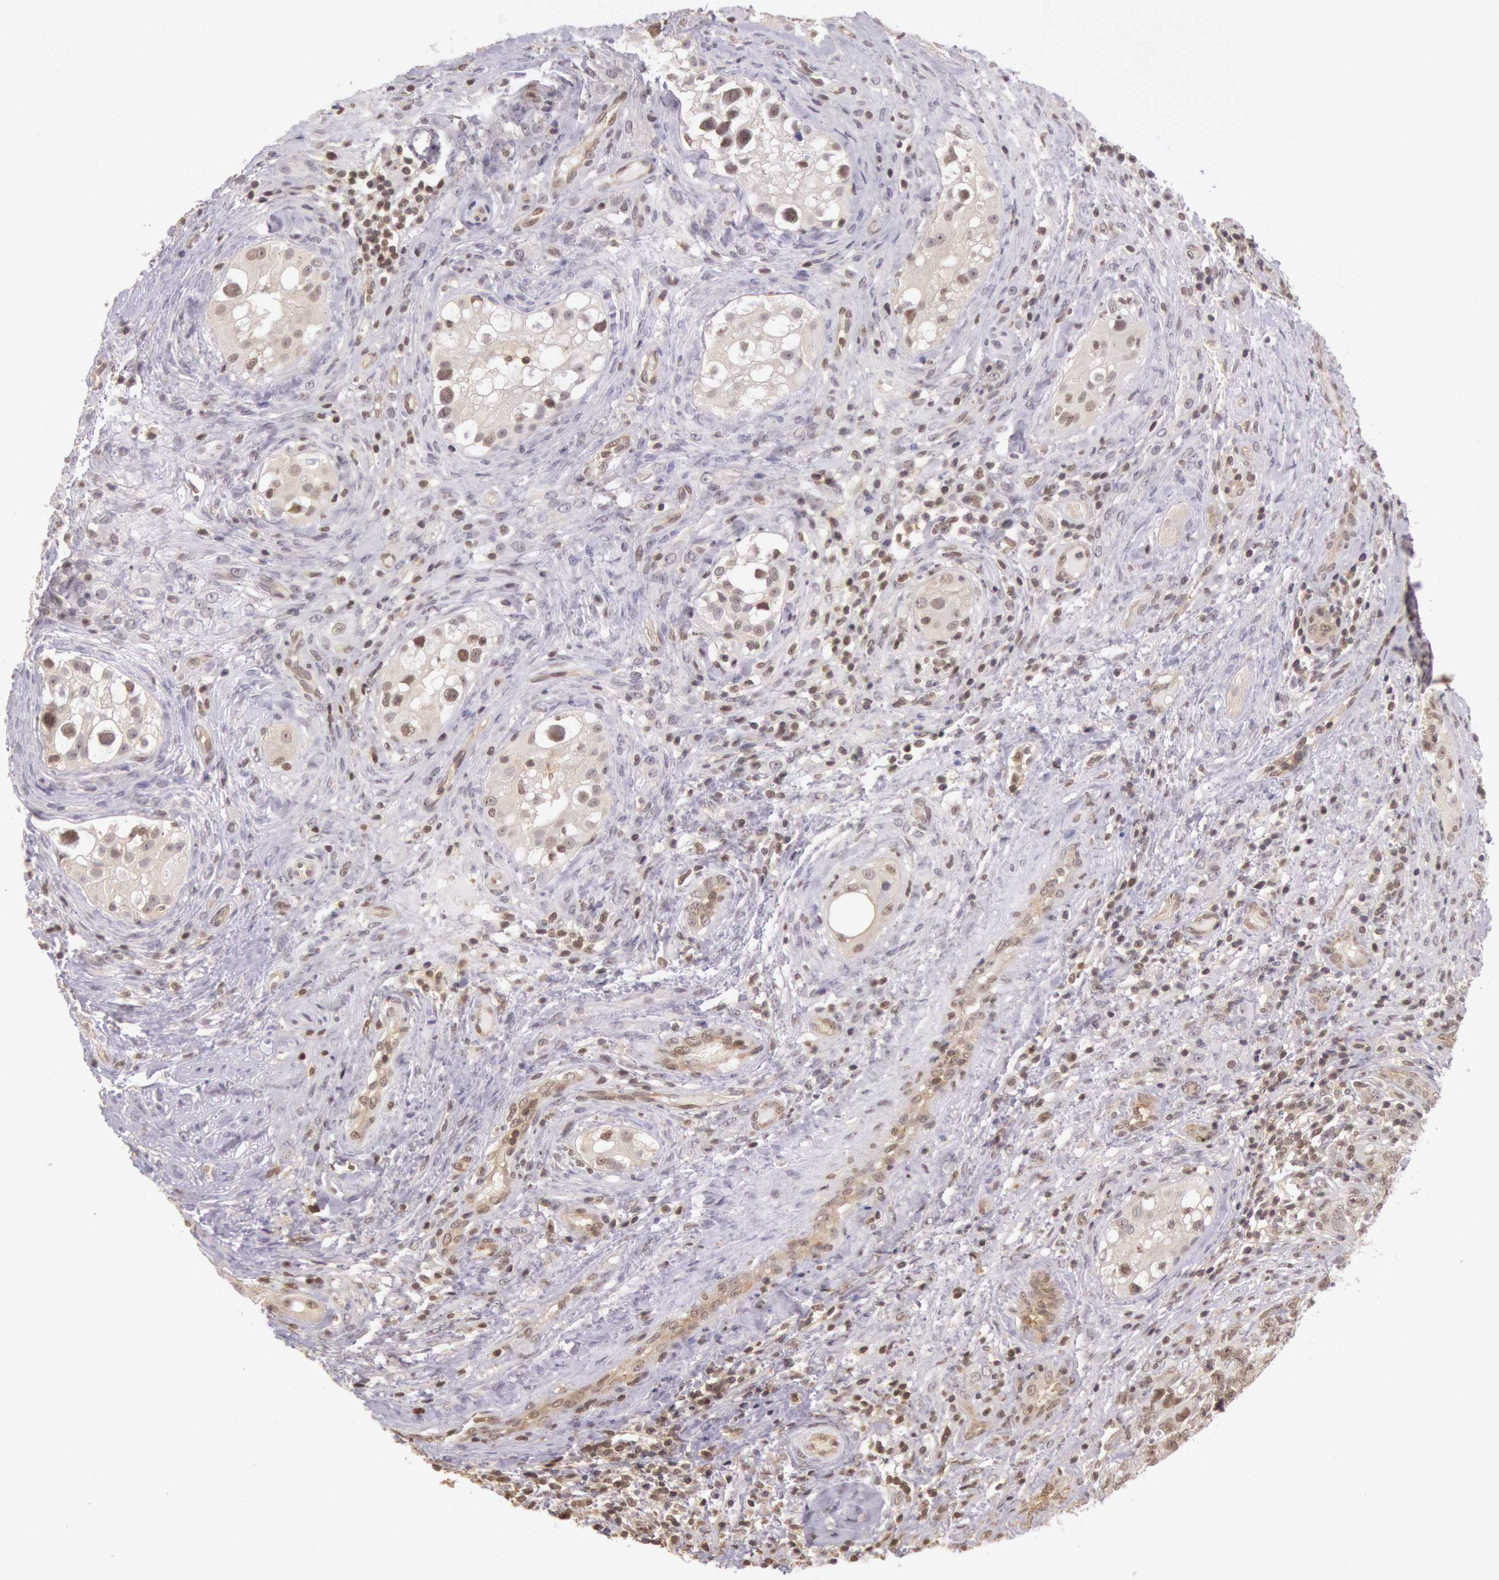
{"staining": {"intensity": "moderate", "quantity": ">75%", "location": "nuclear"}, "tissue": "testis cancer", "cell_type": "Tumor cells", "image_type": "cancer", "snomed": [{"axis": "morphology", "description": "Carcinoma, Embryonal, NOS"}, {"axis": "topography", "description": "Testis"}], "caption": "Immunohistochemistry (IHC) (DAB) staining of human testis embryonal carcinoma shows moderate nuclear protein expression in approximately >75% of tumor cells. The staining was performed using DAB to visualize the protein expression in brown, while the nuclei were stained in blue with hematoxylin (Magnification: 20x).", "gene": "HIF1A", "patient": {"sex": "male", "age": 31}}